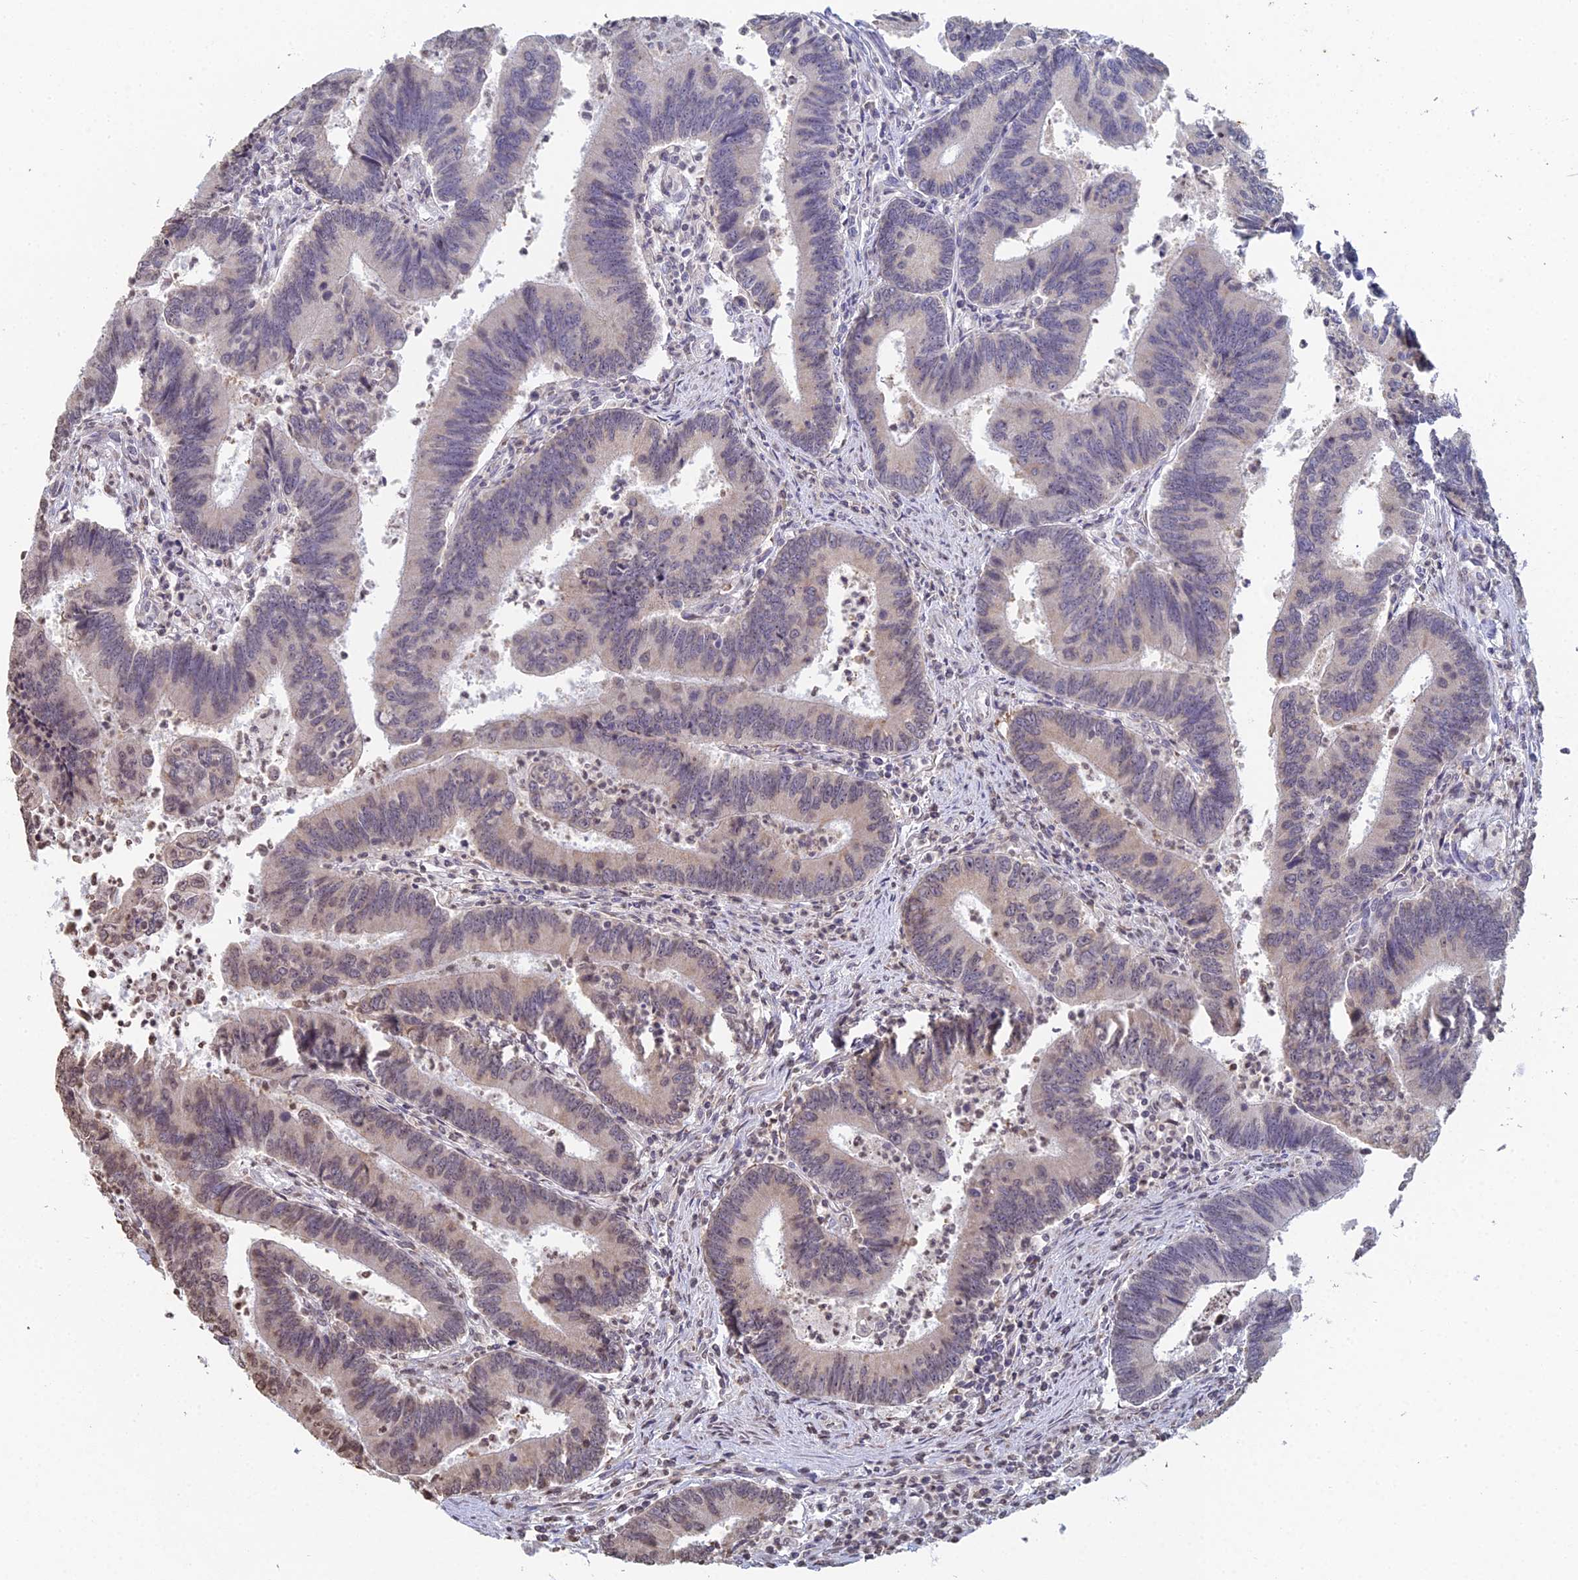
{"staining": {"intensity": "weak", "quantity": "<25%", "location": "cytoplasmic/membranous,nuclear"}, "tissue": "colorectal cancer", "cell_type": "Tumor cells", "image_type": "cancer", "snomed": [{"axis": "morphology", "description": "Adenocarcinoma, NOS"}, {"axis": "topography", "description": "Colon"}], "caption": "Immunohistochemistry (IHC) image of neoplastic tissue: human colorectal cancer stained with DAB reveals no significant protein expression in tumor cells.", "gene": "PRR22", "patient": {"sex": "female", "age": 67}}